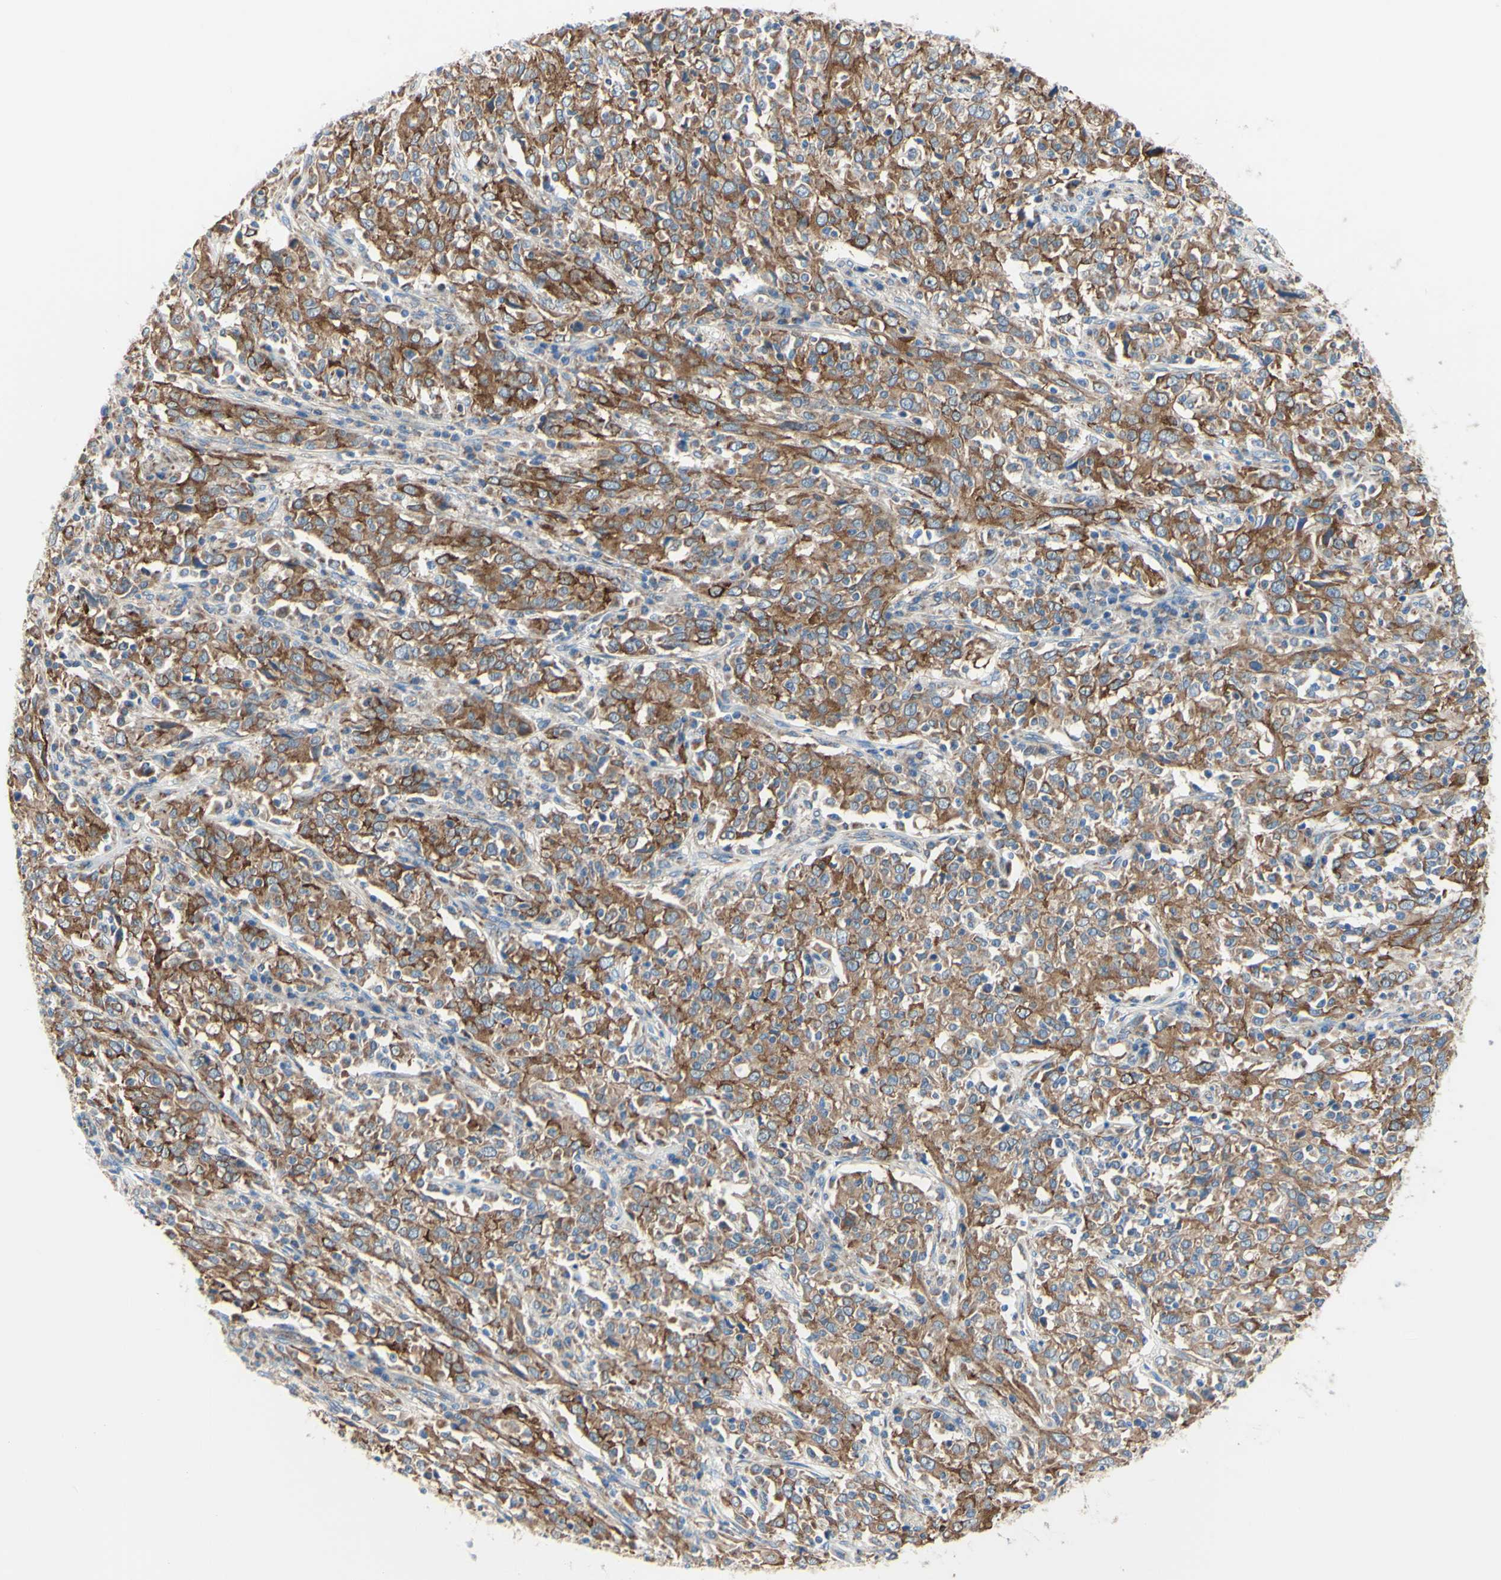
{"staining": {"intensity": "strong", "quantity": ">75%", "location": "cytoplasmic/membranous"}, "tissue": "cervical cancer", "cell_type": "Tumor cells", "image_type": "cancer", "snomed": [{"axis": "morphology", "description": "Squamous cell carcinoma, NOS"}, {"axis": "topography", "description": "Cervix"}], "caption": "Immunohistochemical staining of human cervical squamous cell carcinoma displays high levels of strong cytoplasmic/membranous positivity in about >75% of tumor cells.", "gene": "FMR1", "patient": {"sex": "female", "age": 46}}